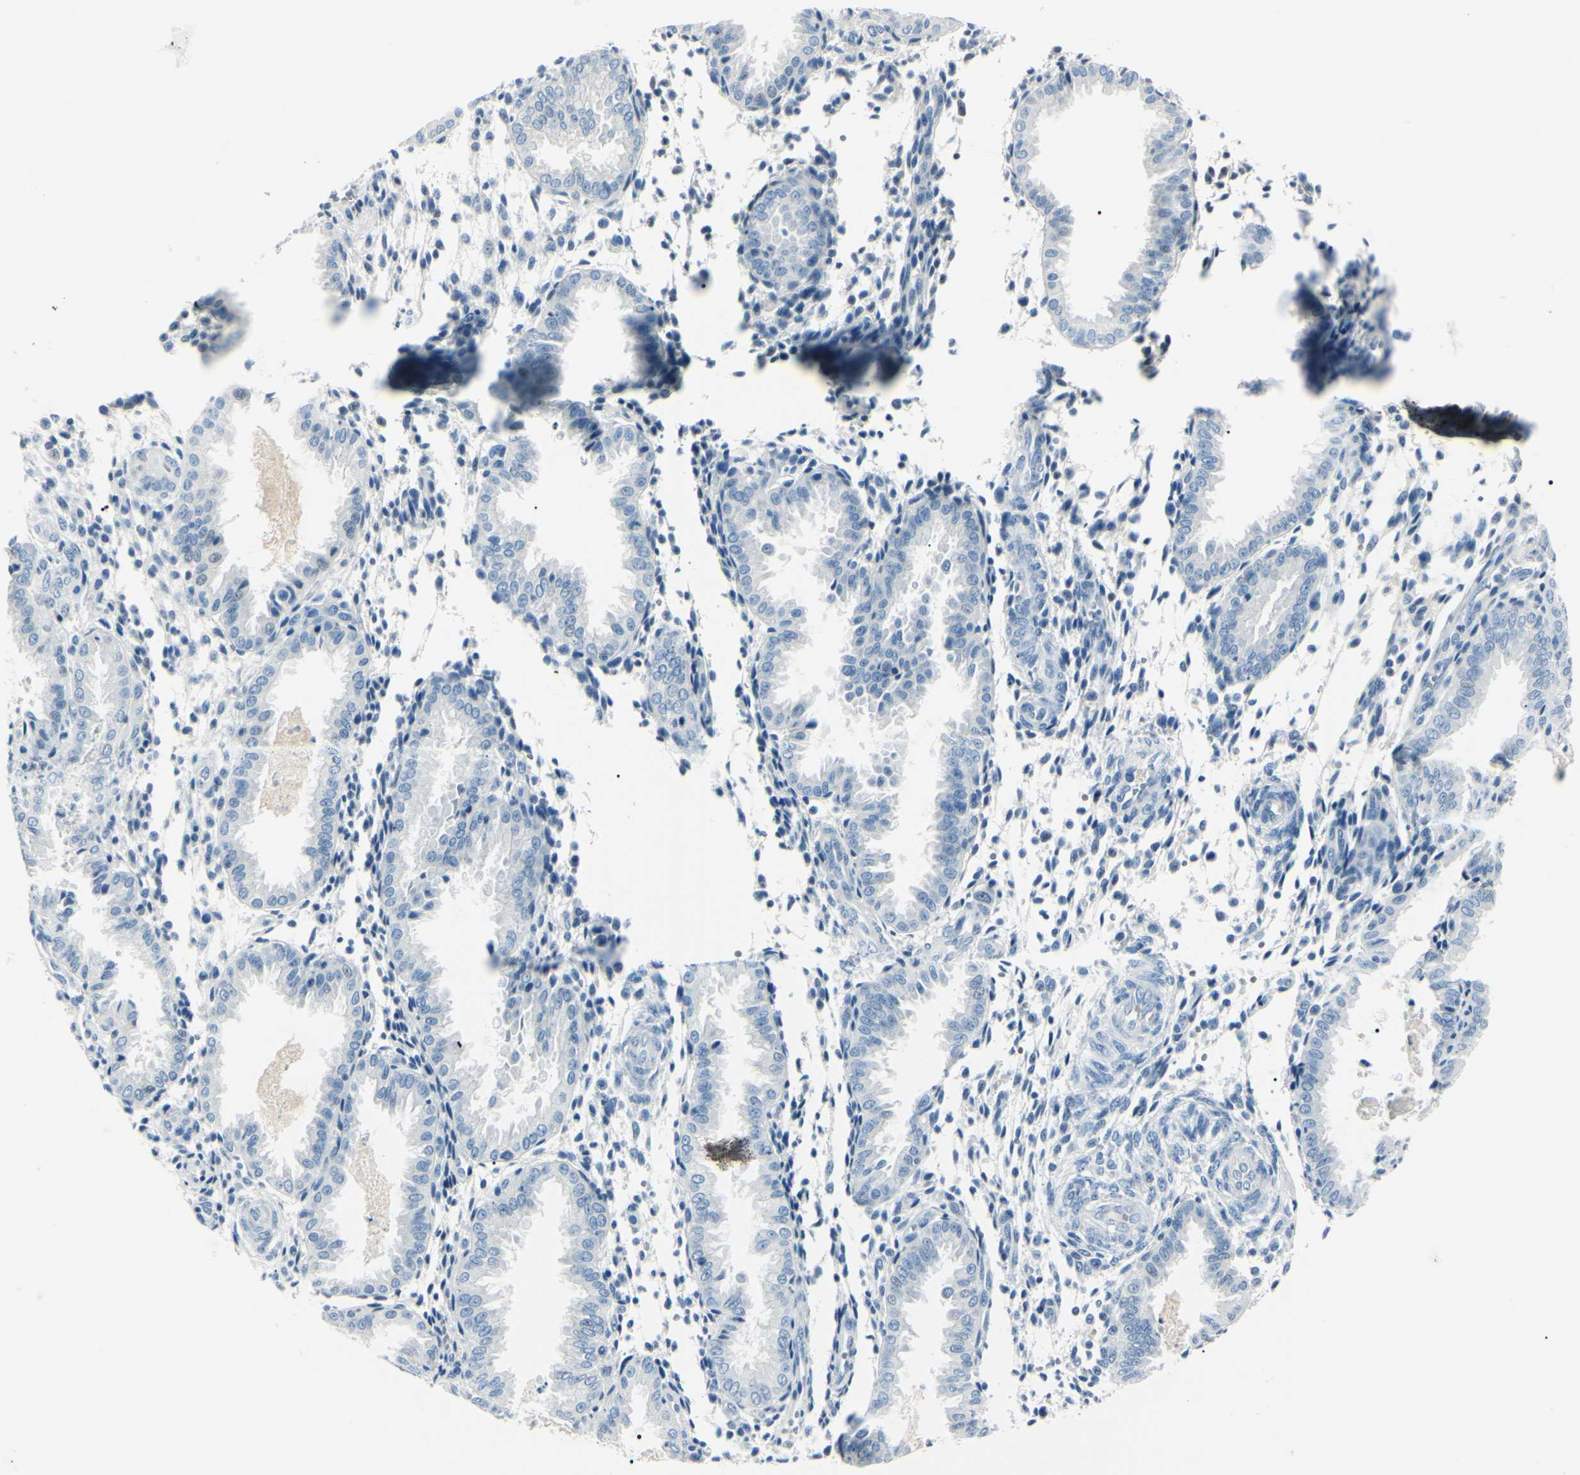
{"staining": {"intensity": "negative", "quantity": "none", "location": "none"}, "tissue": "endometrium", "cell_type": "Cells in endometrial stroma", "image_type": "normal", "snomed": [{"axis": "morphology", "description": "Normal tissue, NOS"}, {"axis": "topography", "description": "Endometrium"}], "caption": "Immunohistochemistry of unremarkable human endometrium shows no expression in cells in endometrial stroma.", "gene": "CA2", "patient": {"sex": "female", "age": 33}}